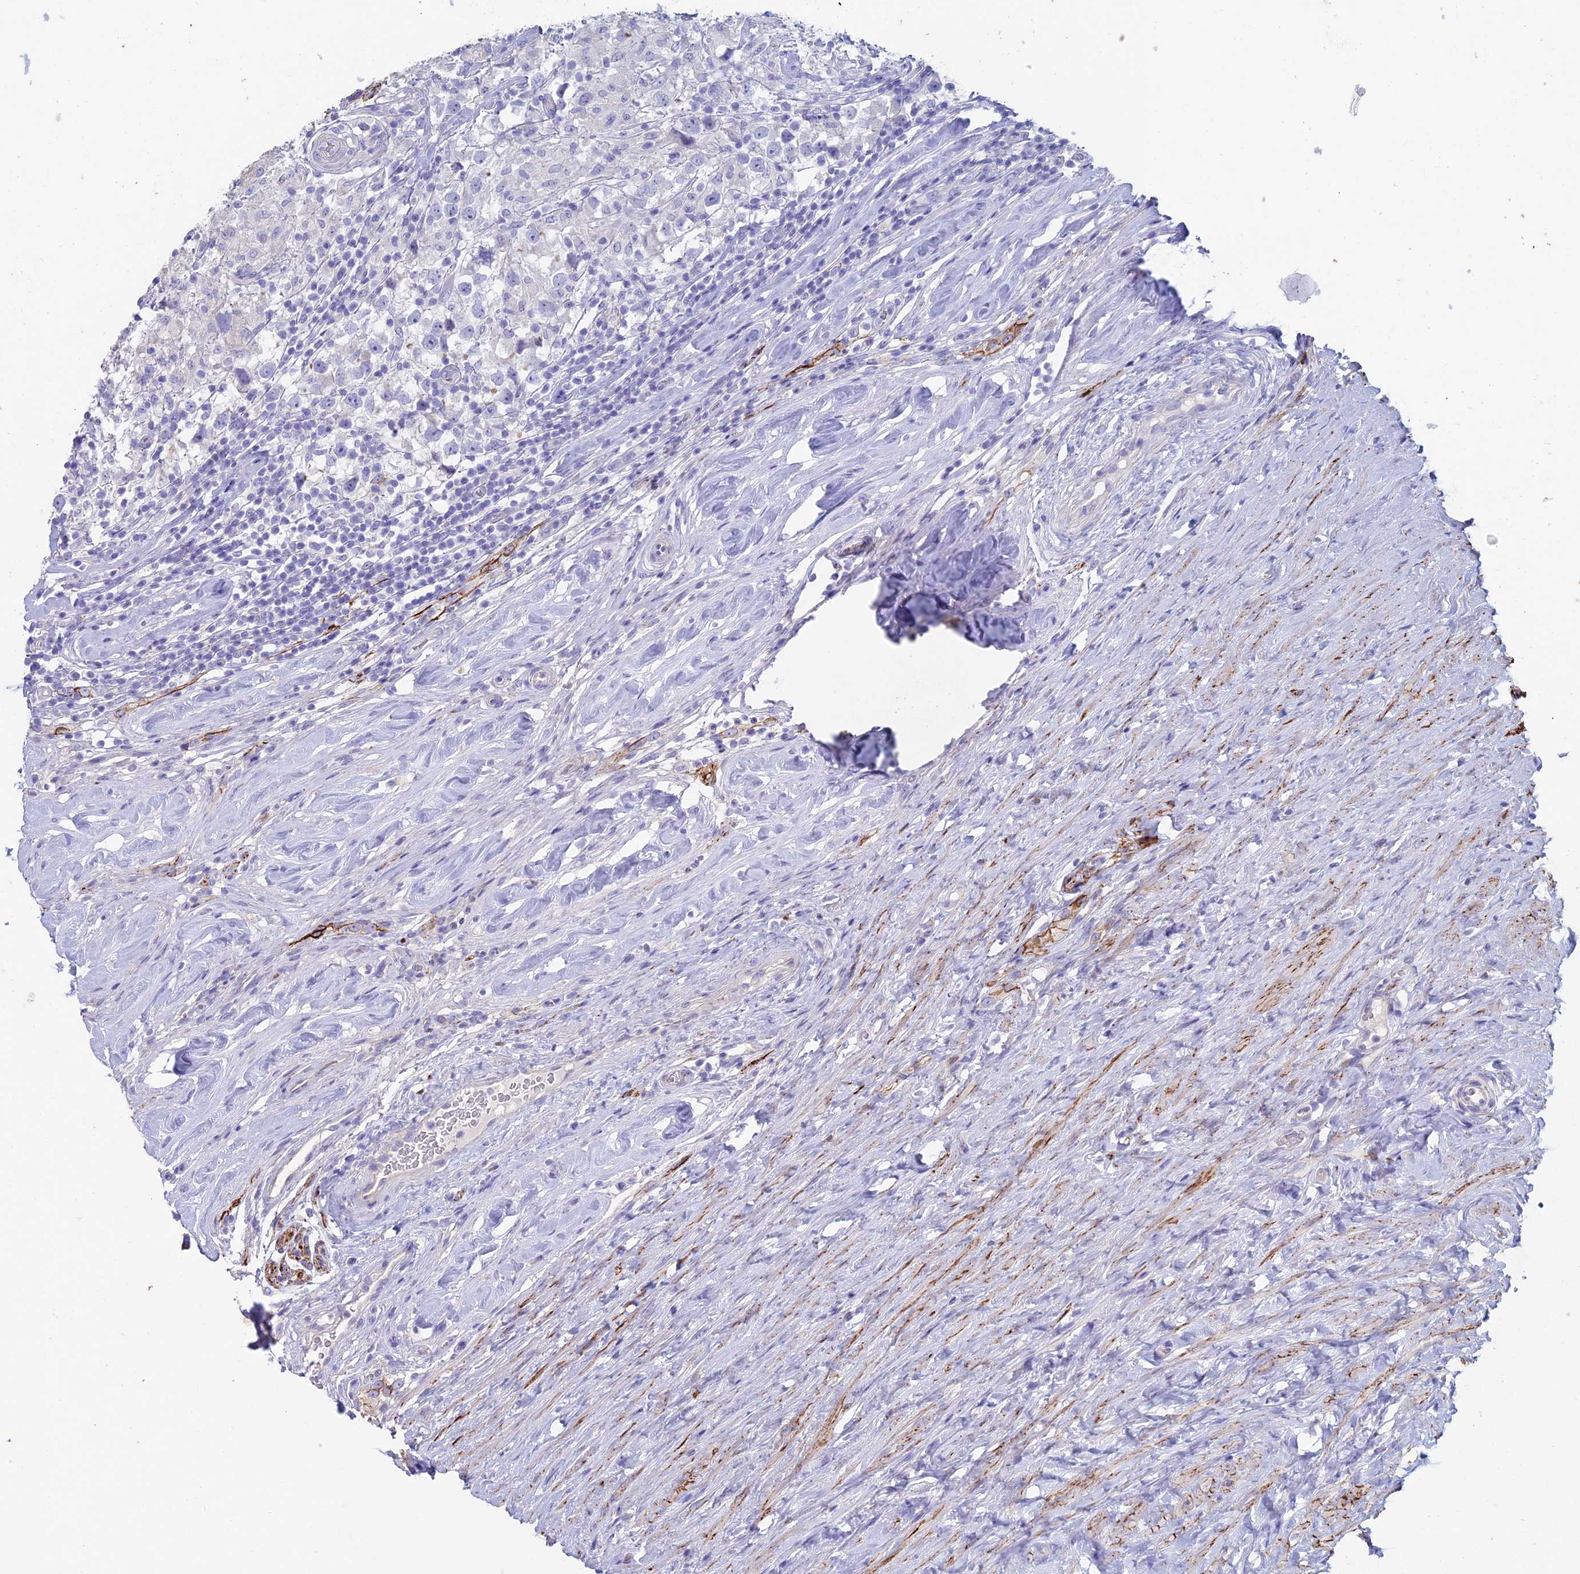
{"staining": {"intensity": "negative", "quantity": "none", "location": "none"}, "tissue": "testis cancer", "cell_type": "Tumor cells", "image_type": "cancer", "snomed": [{"axis": "morphology", "description": "Seminoma, NOS"}, {"axis": "topography", "description": "Testis"}], "caption": "Protein analysis of seminoma (testis) exhibits no significant staining in tumor cells.", "gene": "NCAM1", "patient": {"sex": "male", "age": 46}}